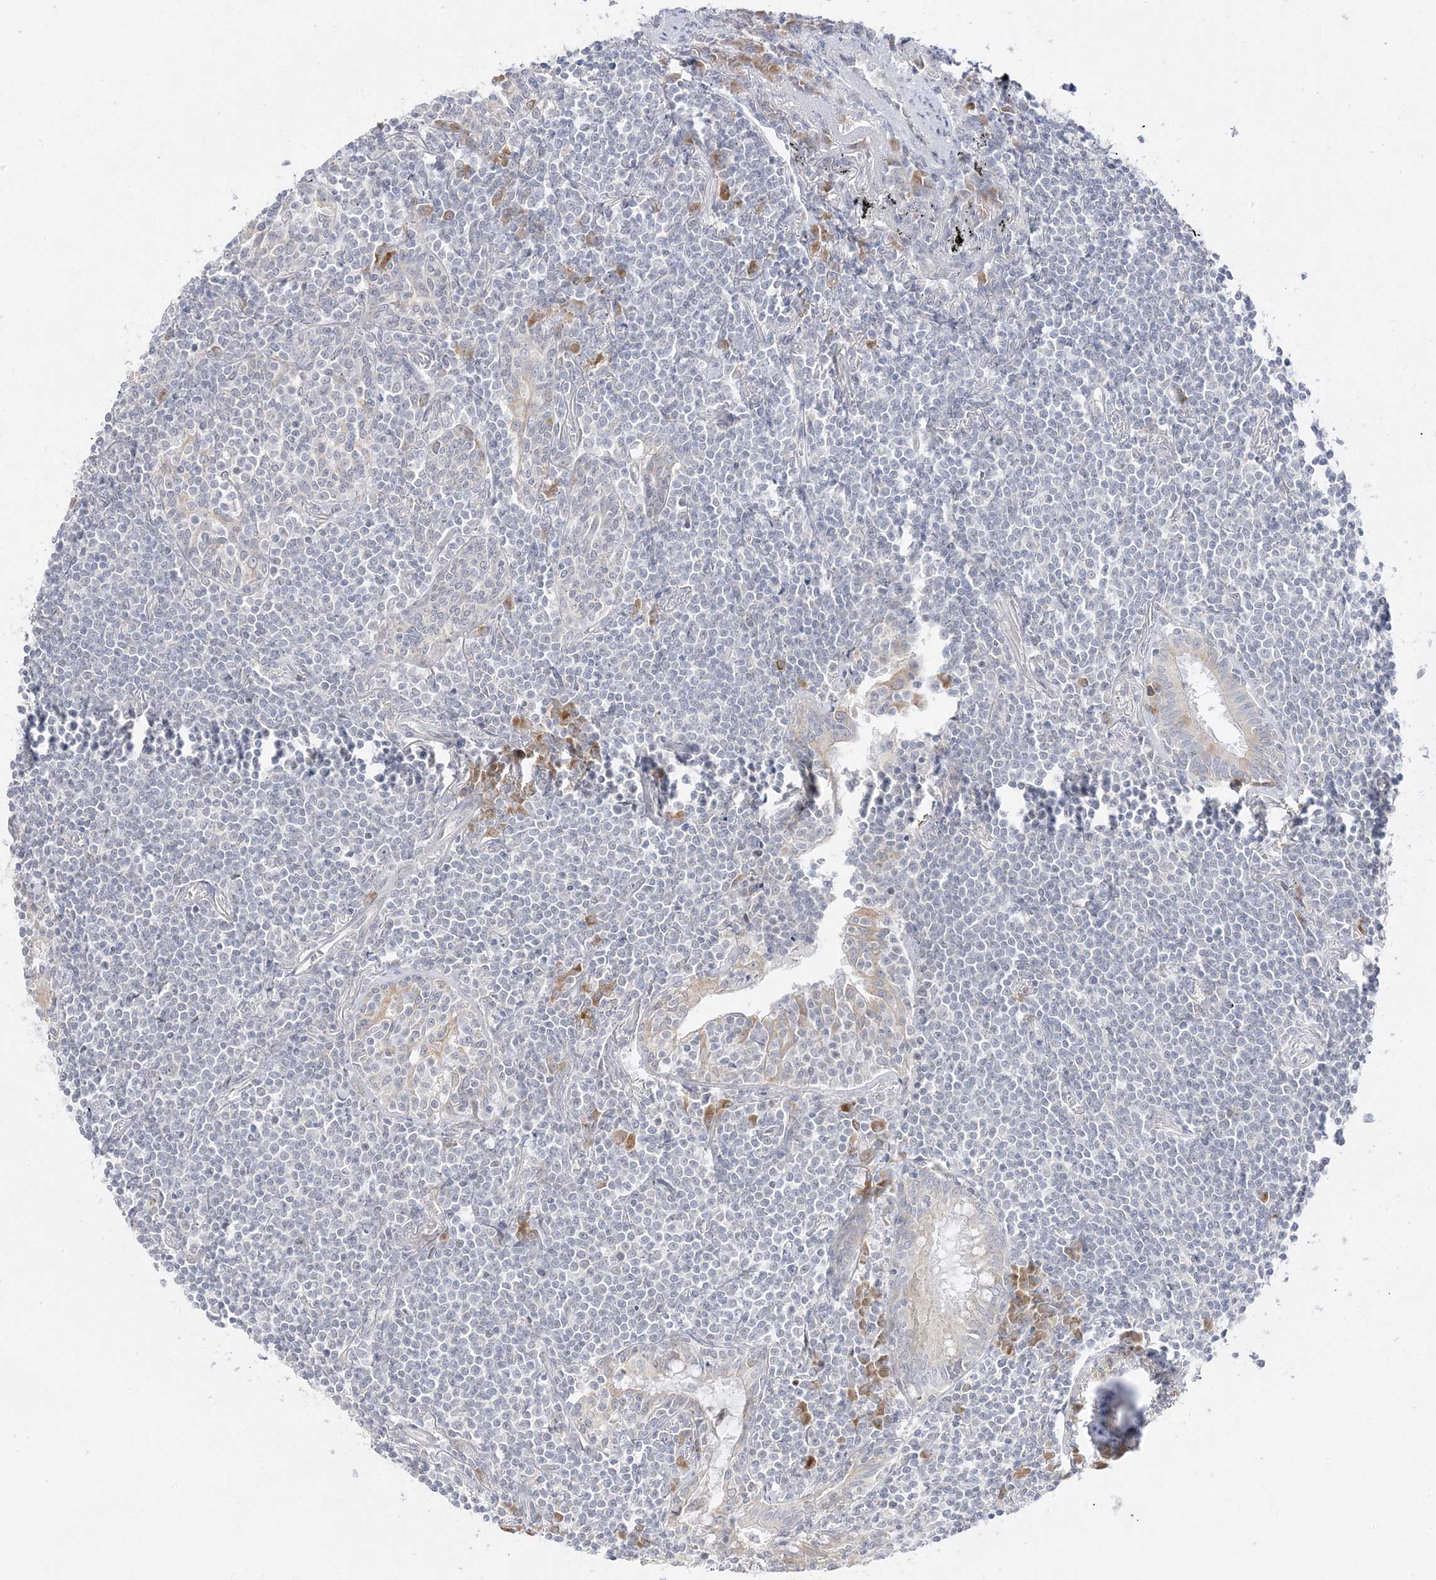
{"staining": {"intensity": "negative", "quantity": "none", "location": "none"}, "tissue": "lymphoma", "cell_type": "Tumor cells", "image_type": "cancer", "snomed": [{"axis": "morphology", "description": "Malignant lymphoma, non-Hodgkin's type, Low grade"}, {"axis": "topography", "description": "Lung"}], "caption": "Micrograph shows no protein positivity in tumor cells of lymphoma tissue.", "gene": "C2CD2", "patient": {"sex": "female", "age": 71}}